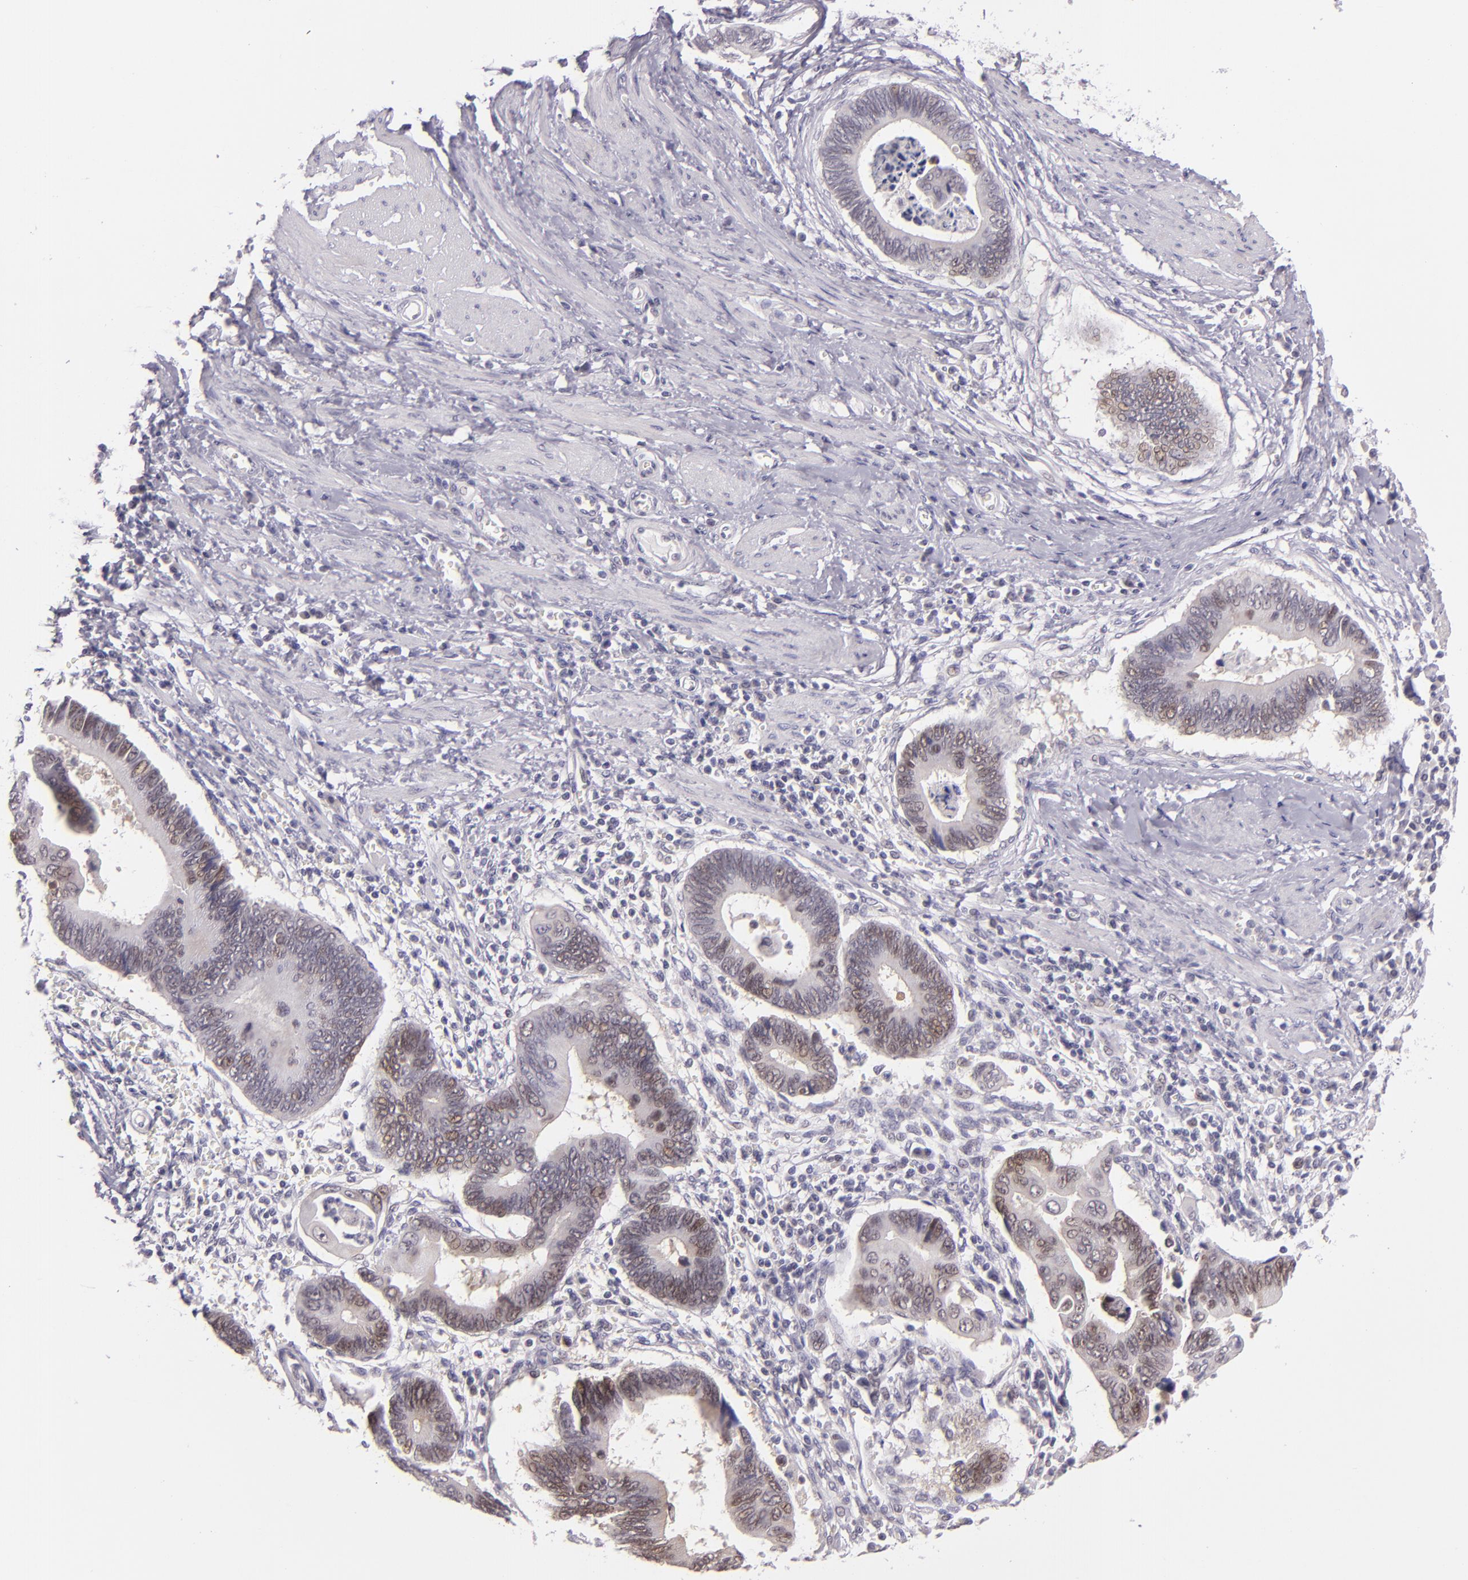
{"staining": {"intensity": "negative", "quantity": "none", "location": "none"}, "tissue": "pancreatic cancer", "cell_type": "Tumor cells", "image_type": "cancer", "snomed": [{"axis": "morphology", "description": "Adenocarcinoma, NOS"}, {"axis": "topography", "description": "Pancreas"}], "caption": "The photomicrograph displays no staining of tumor cells in adenocarcinoma (pancreatic).", "gene": "CSE1L", "patient": {"sex": "female", "age": 70}}